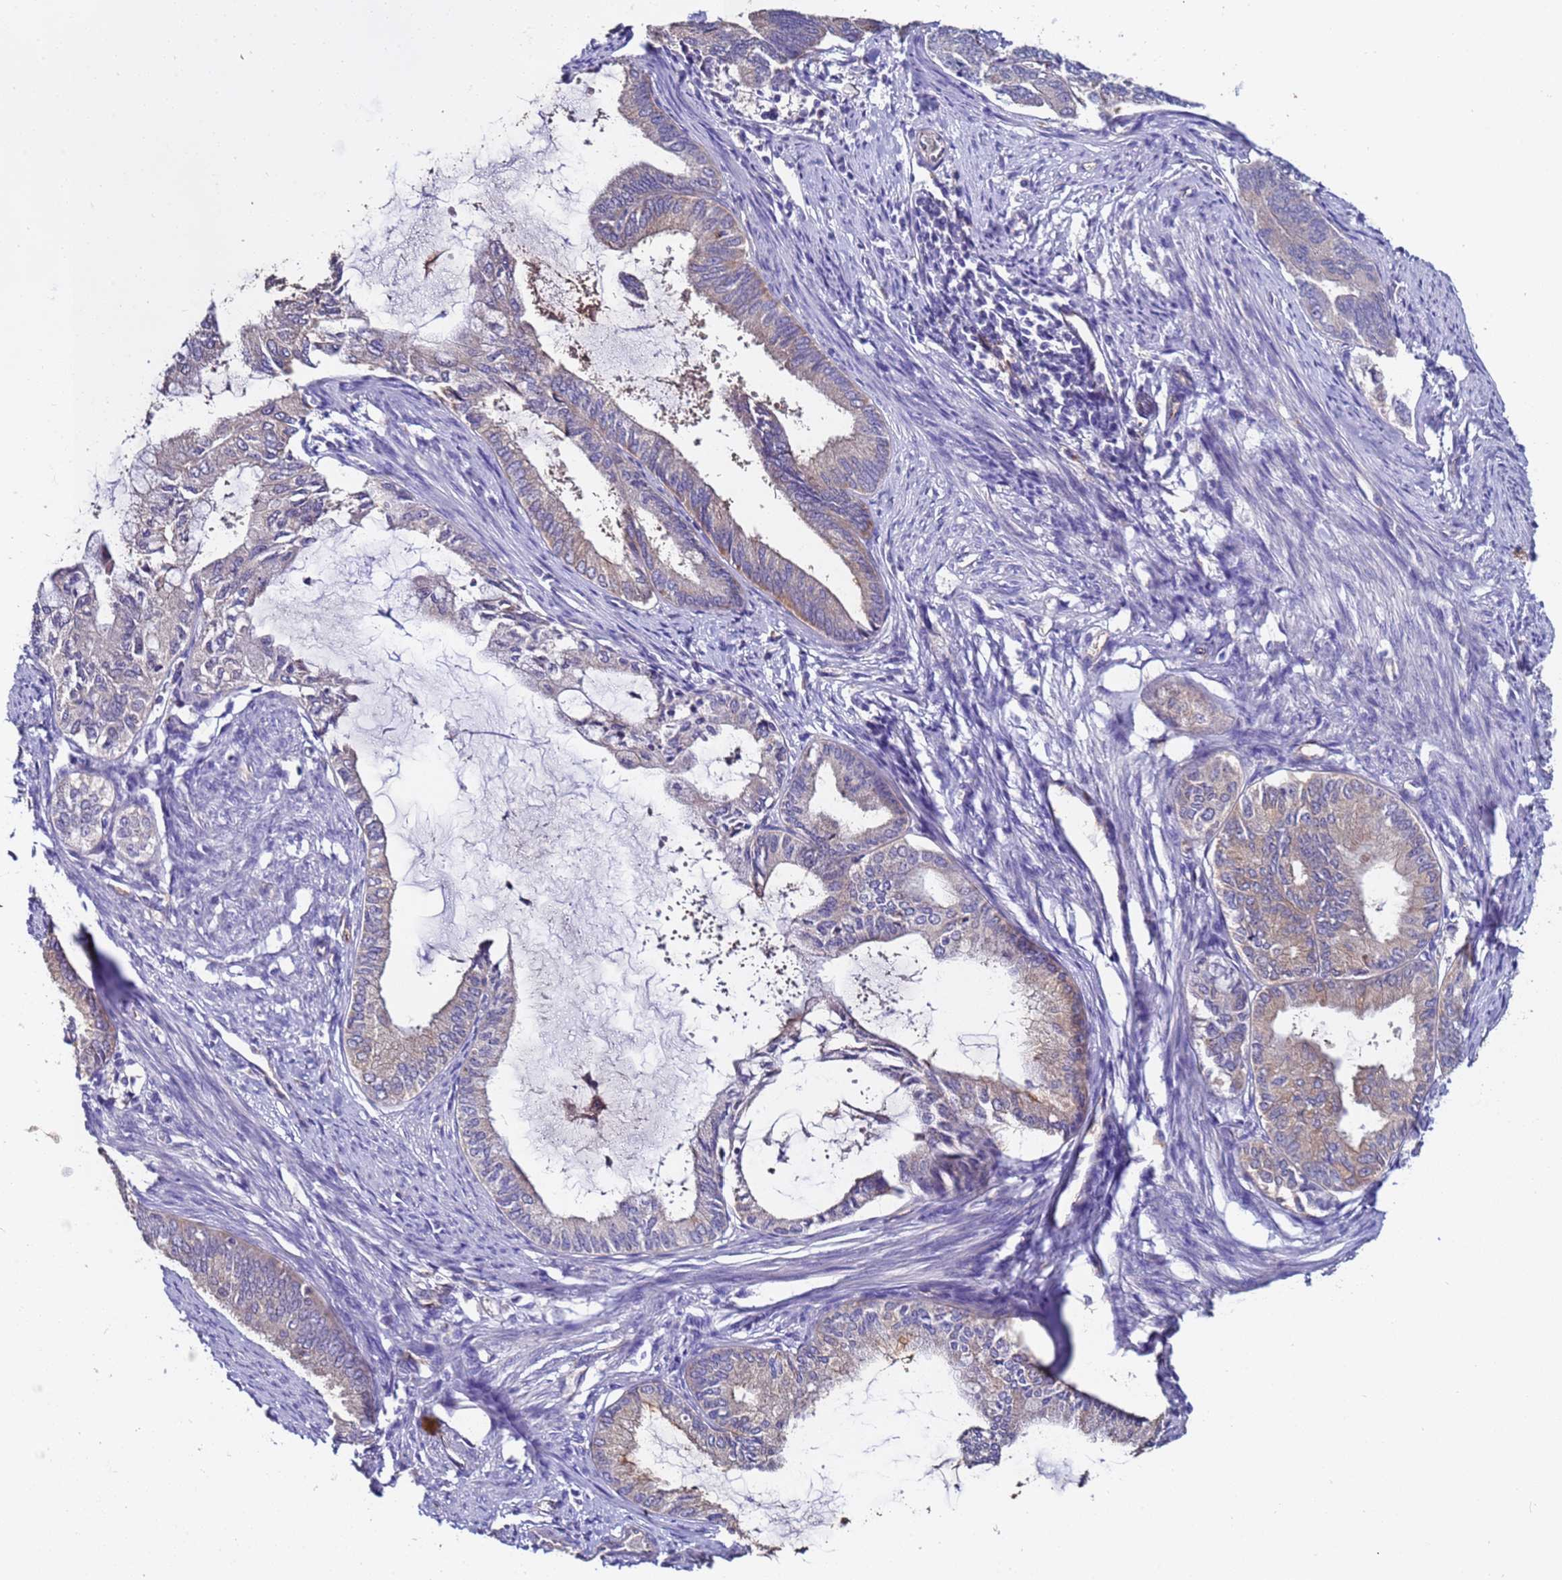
{"staining": {"intensity": "weak", "quantity": "25%-75%", "location": "cytoplasmic/membranous"}, "tissue": "endometrial cancer", "cell_type": "Tumor cells", "image_type": "cancer", "snomed": [{"axis": "morphology", "description": "Adenocarcinoma, NOS"}, {"axis": "topography", "description": "Endometrium"}], "caption": "Brown immunohistochemical staining in human endometrial adenocarcinoma reveals weak cytoplasmic/membranous positivity in approximately 25%-75% of tumor cells.", "gene": "ZNF248", "patient": {"sex": "female", "age": 86}}